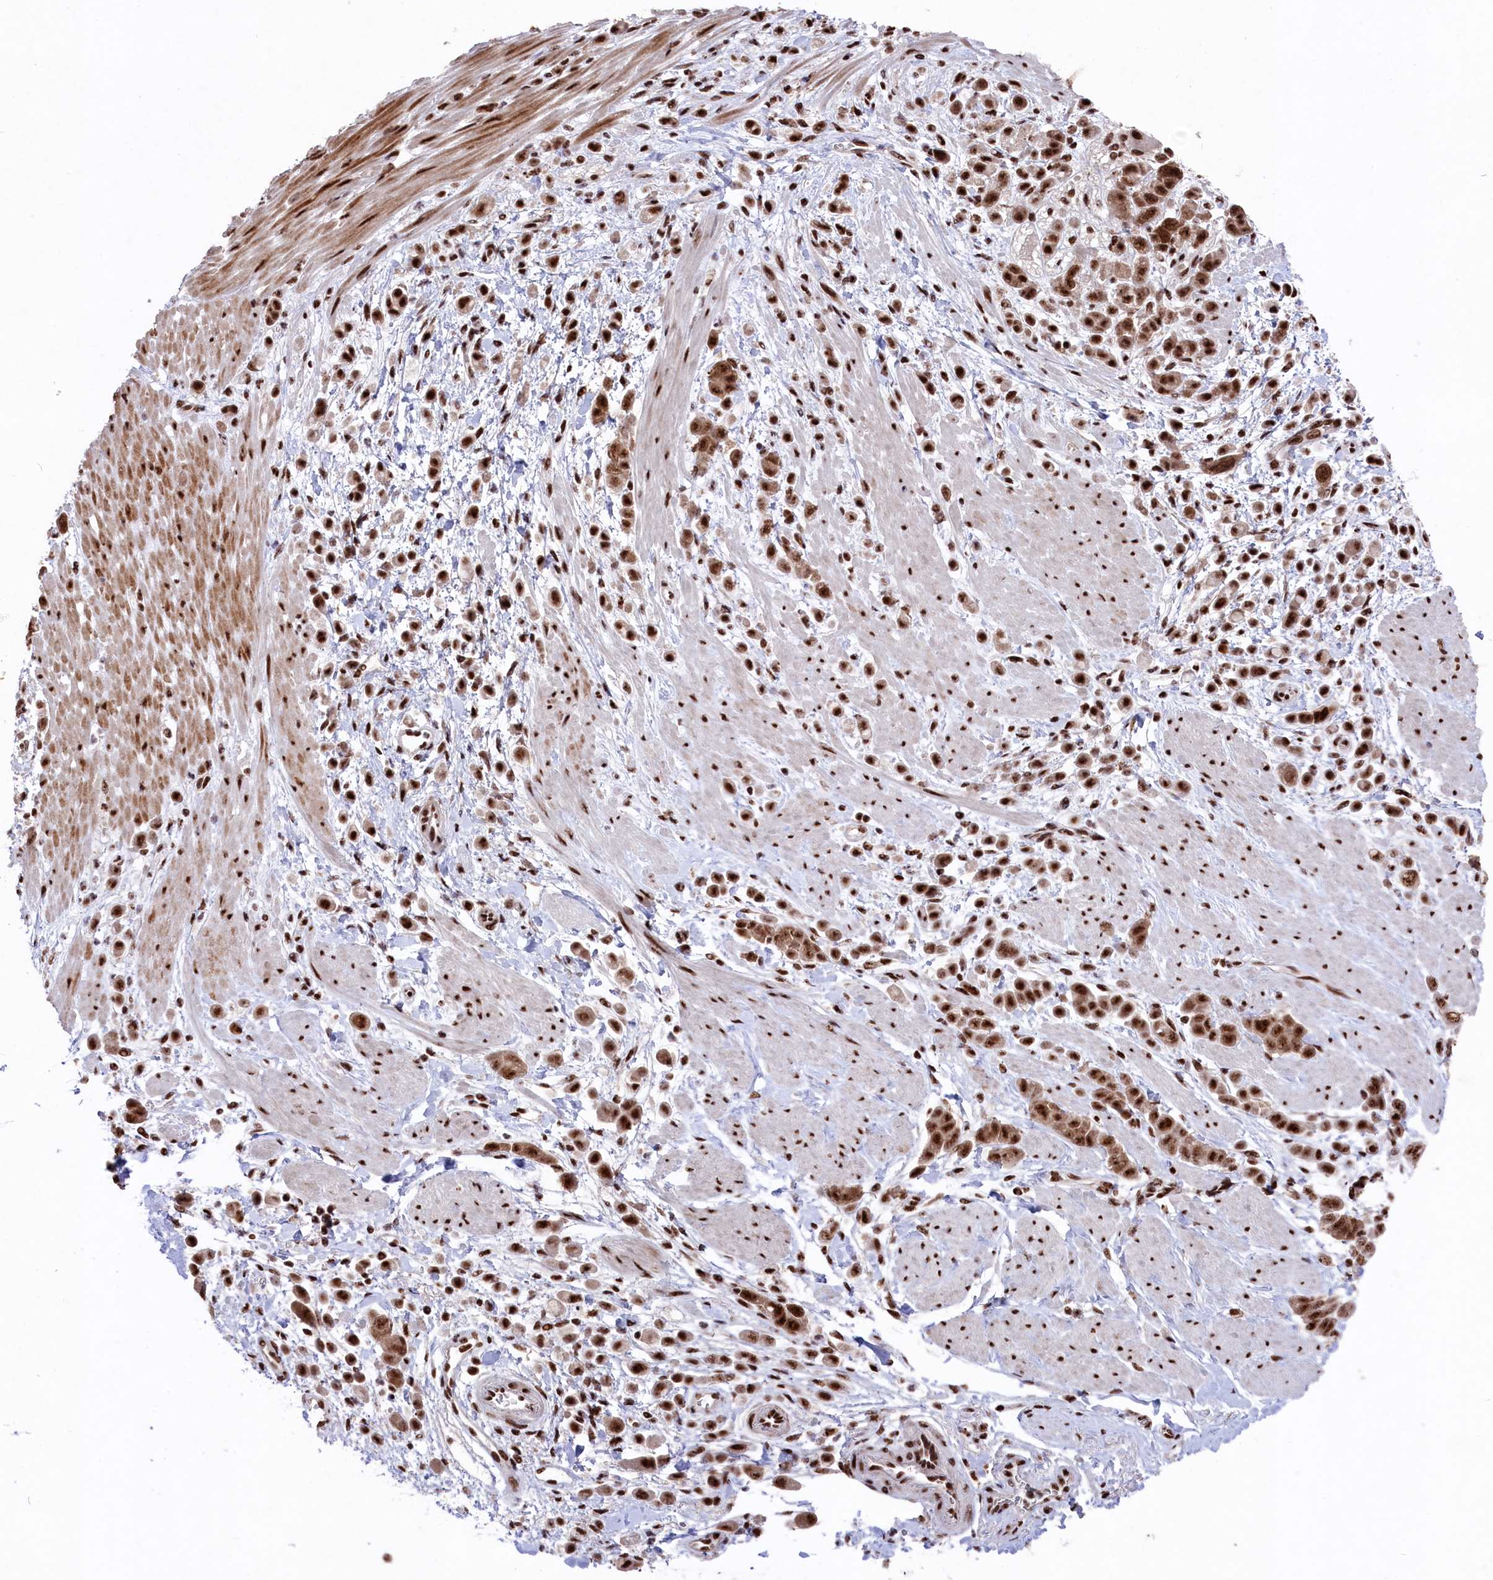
{"staining": {"intensity": "strong", "quantity": ">75%", "location": "cytoplasmic/membranous,nuclear"}, "tissue": "pancreatic cancer", "cell_type": "Tumor cells", "image_type": "cancer", "snomed": [{"axis": "morphology", "description": "Normal tissue, NOS"}, {"axis": "morphology", "description": "Adenocarcinoma, NOS"}, {"axis": "topography", "description": "Pancreas"}], "caption": "Strong cytoplasmic/membranous and nuclear expression for a protein is present in approximately >75% of tumor cells of pancreatic cancer using immunohistochemistry.", "gene": "PRPF31", "patient": {"sex": "female", "age": 64}}